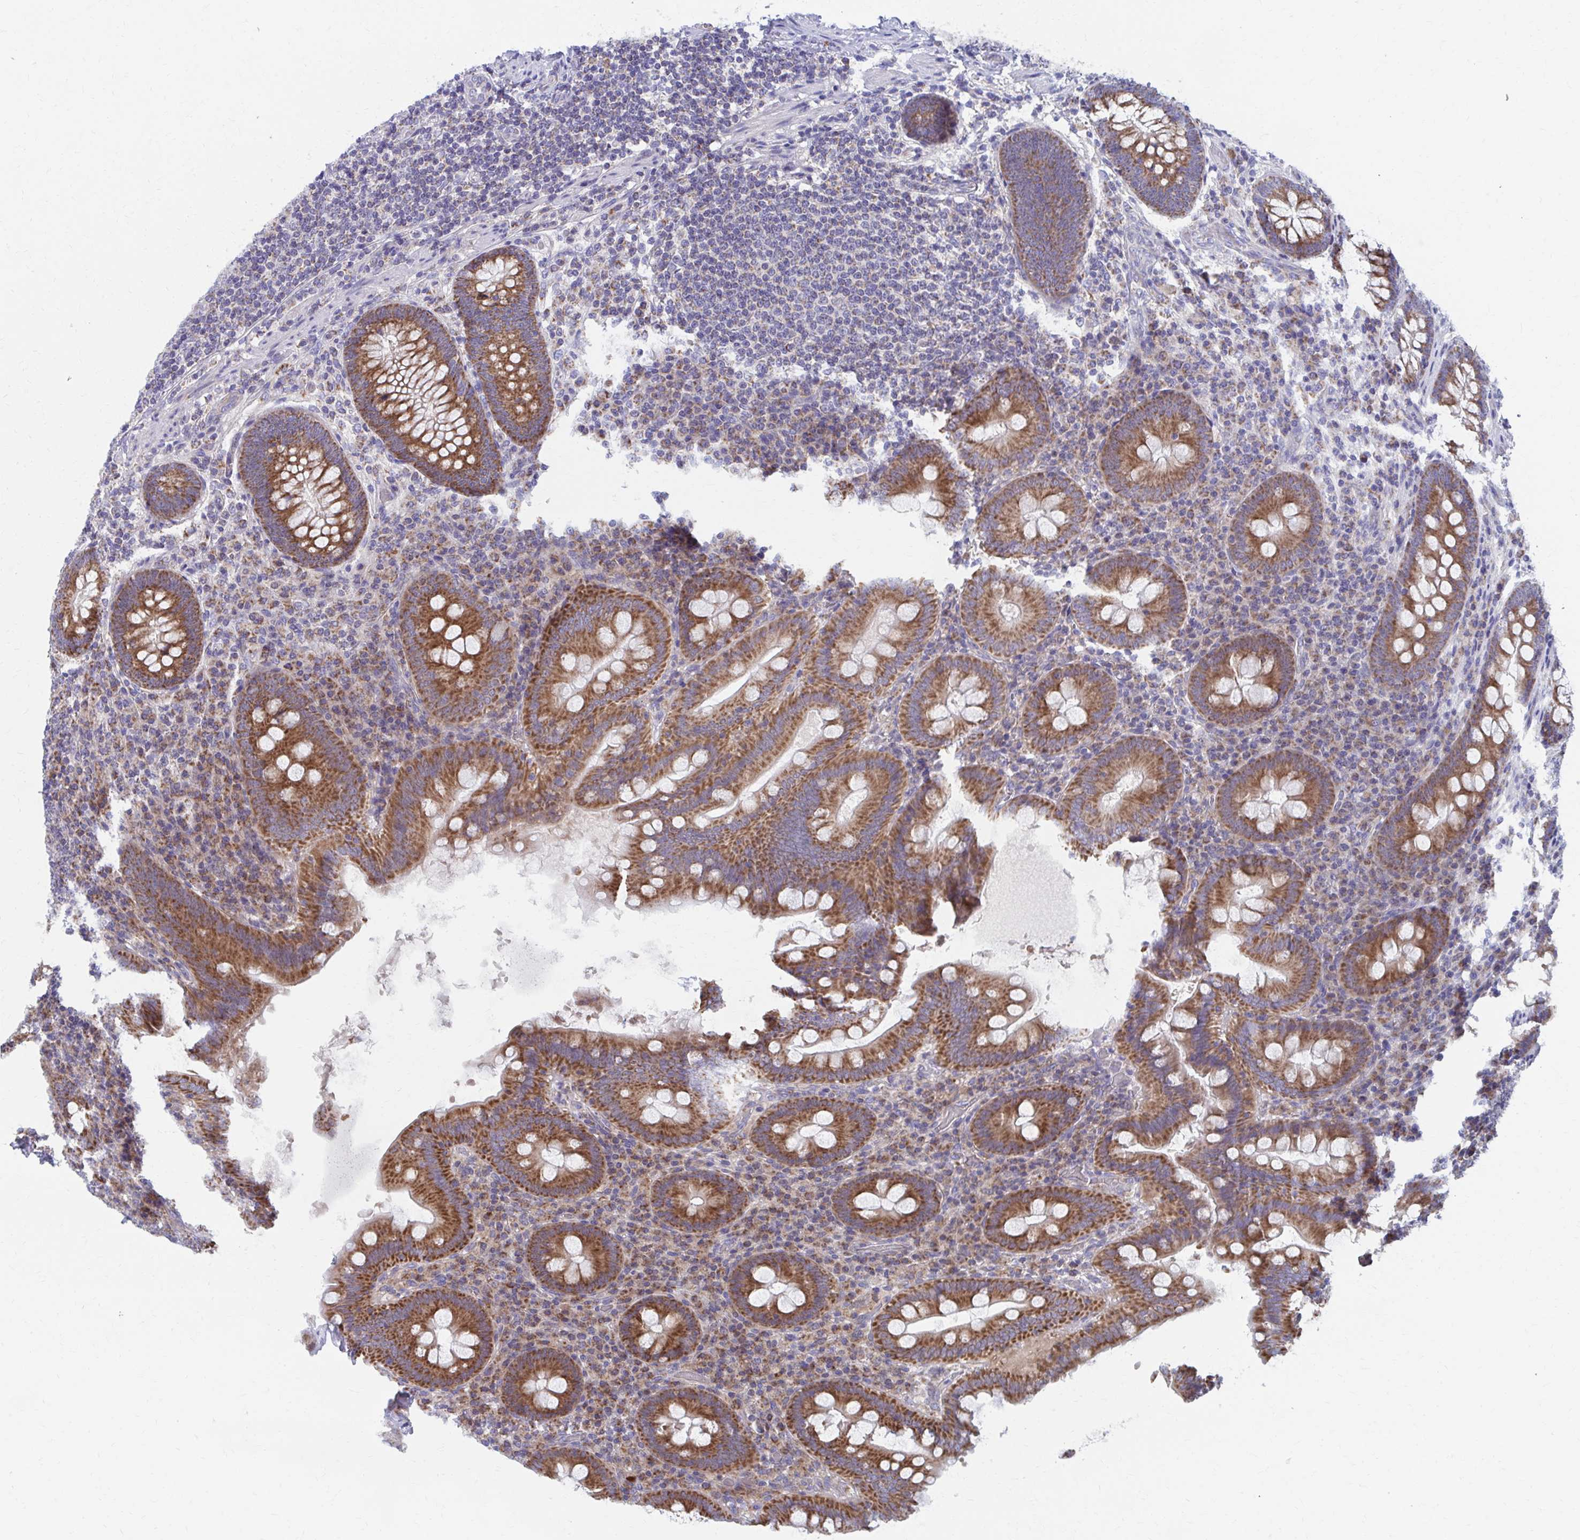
{"staining": {"intensity": "moderate", "quantity": ">75%", "location": "cytoplasmic/membranous"}, "tissue": "appendix", "cell_type": "Glandular cells", "image_type": "normal", "snomed": [{"axis": "morphology", "description": "Normal tissue, NOS"}, {"axis": "topography", "description": "Appendix"}], "caption": "High-magnification brightfield microscopy of normal appendix stained with DAB (3,3'-diaminobenzidine) (brown) and counterstained with hematoxylin (blue). glandular cells exhibit moderate cytoplasmic/membranous positivity is appreciated in approximately>75% of cells. (DAB IHC with brightfield microscopy, high magnification).", "gene": "RCC1L", "patient": {"sex": "male", "age": 71}}